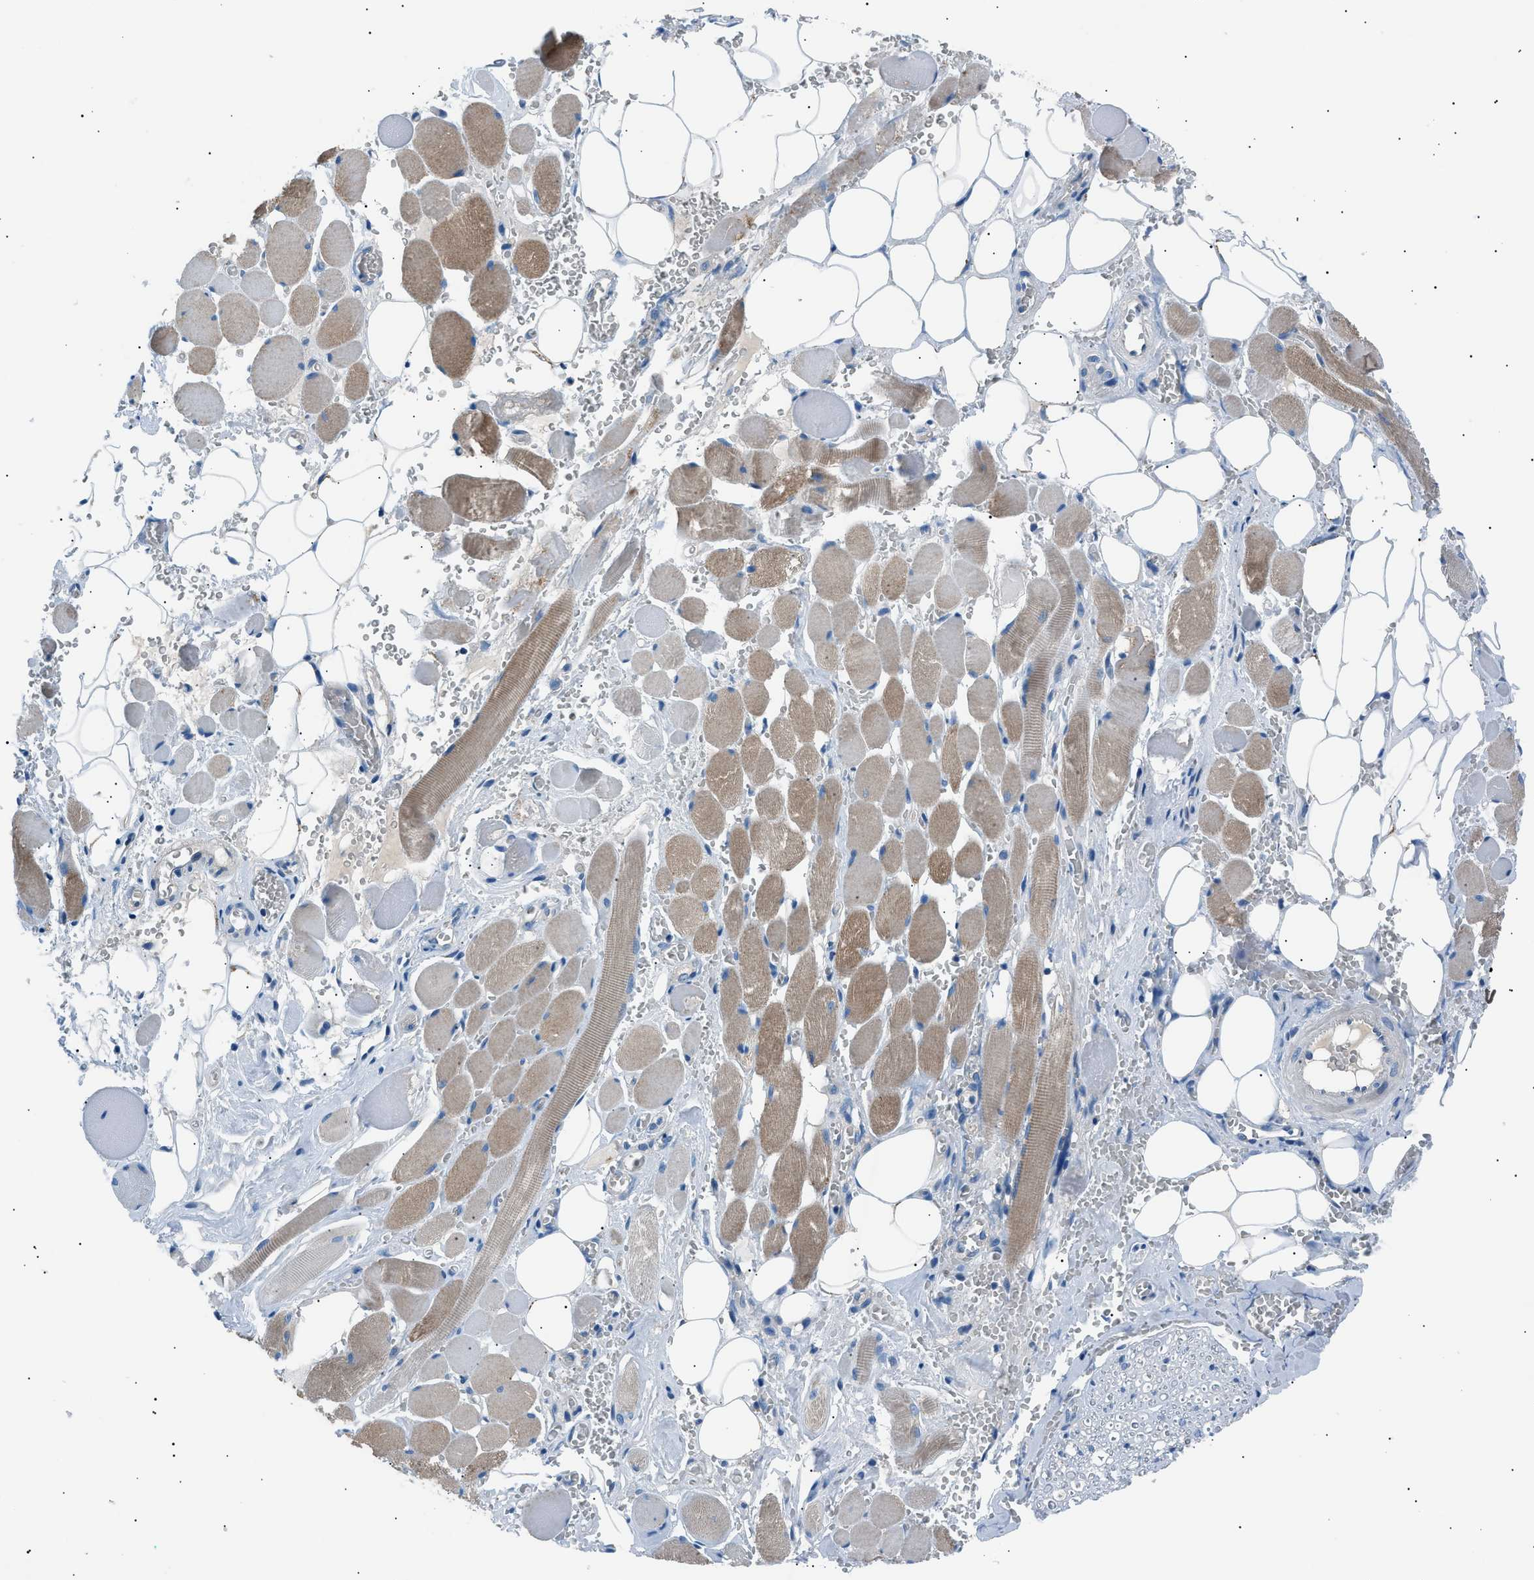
{"staining": {"intensity": "negative", "quantity": "none", "location": "none"}, "tissue": "adipose tissue", "cell_type": "Adipocytes", "image_type": "normal", "snomed": [{"axis": "morphology", "description": "Squamous cell carcinoma, NOS"}, {"axis": "topography", "description": "Oral tissue"}, {"axis": "topography", "description": "Head-Neck"}], "caption": "Immunohistochemical staining of unremarkable adipose tissue reveals no significant positivity in adipocytes. (Stains: DAB IHC with hematoxylin counter stain, Microscopy: brightfield microscopy at high magnification).", "gene": "LRRC37B", "patient": {"sex": "female", "age": 50}}